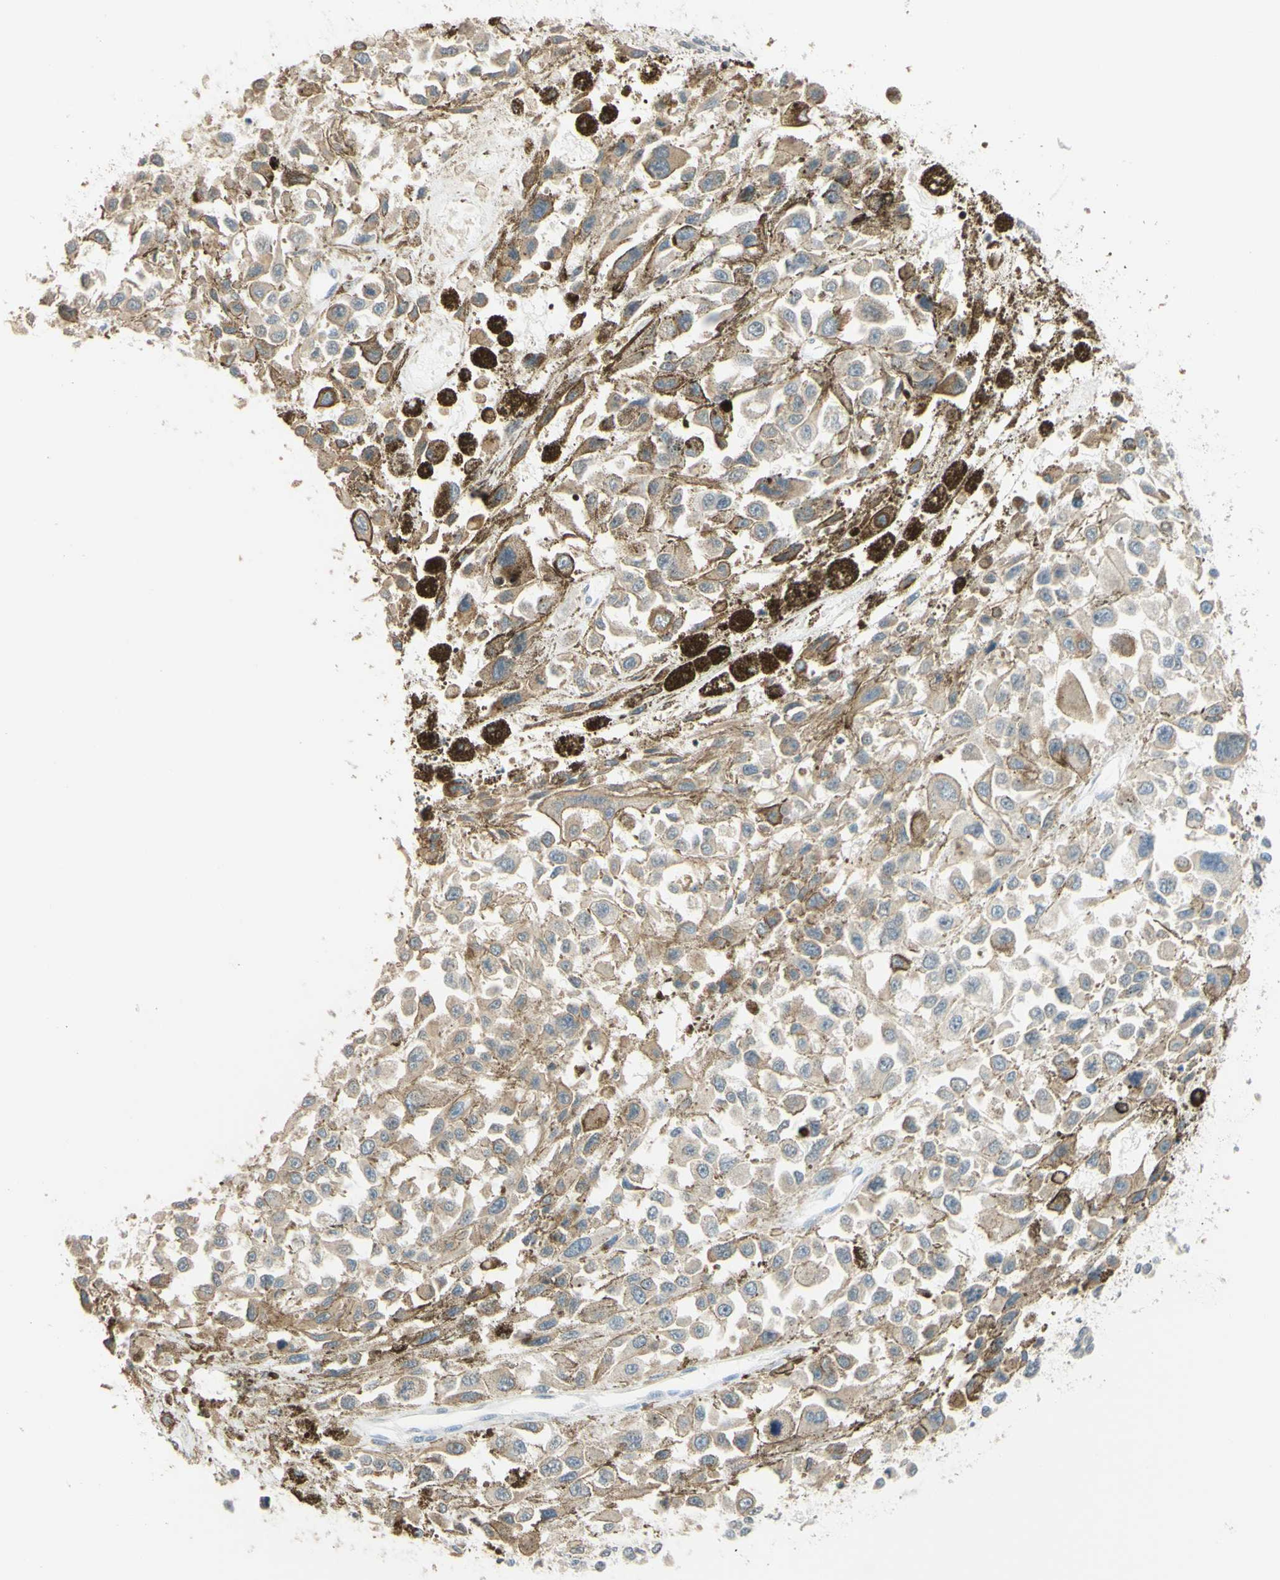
{"staining": {"intensity": "weak", "quantity": ">75%", "location": "cytoplasmic/membranous"}, "tissue": "melanoma", "cell_type": "Tumor cells", "image_type": "cancer", "snomed": [{"axis": "morphology", "description": "Malignant melanoma, Metastatic site"}, {"axis": "topography", "description": "Lymph node"}], "caption": "DAB immunohistochemical staining of human melanoma reveals weak cytoplasmic/membranous protein expression in about >75% of tumor cells.", "gene": "MAG", "patient": {"sex": "male", "age": 59}}